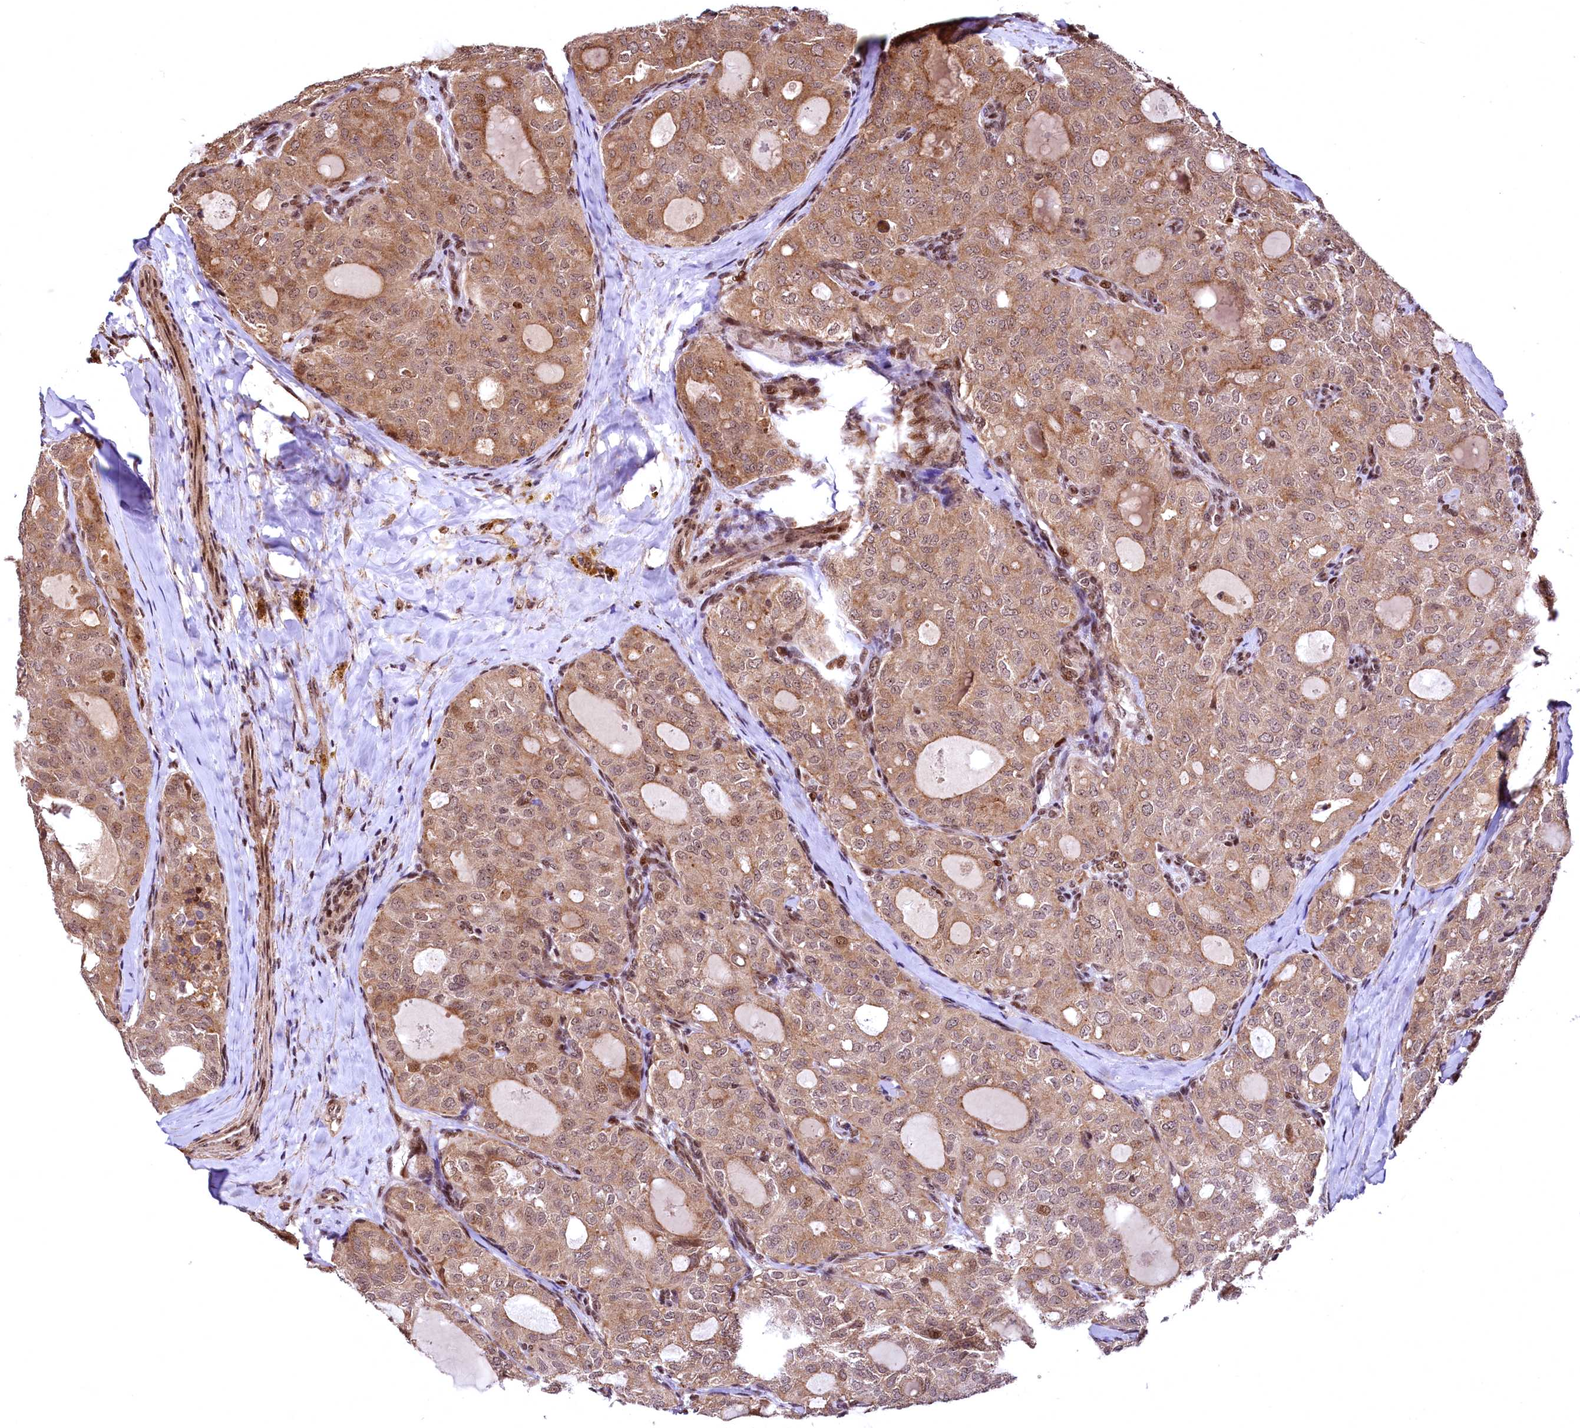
{"staining": {"intensity": "moderate", "quantity": ">75%", "location": "cytoplasmic/membranous,nuclear"}, "tissue": "thyroid cancer", "cell_type": "Tumor cells", "image_type": "cancer", "snomed": [{"axis": "morphology", "description": "Follicular adenoma carcinoma, NOS"}, {"axis": "topography", "description": "Thyroid gland"}], "caption": "Immunohistochemistry staining of thyroid follicular adenoma carcinoma, which shows medium levels of moderate cytoplasmic/membranous and nuclear staining in approximately >75% of tumor cells indicating moderate cytoplasmic/membranous and nuclear protein positivity. The staining was performed using DAB (brown) for protein detection and nuclei were counterstained in hematoxylin (blue).", "gene": "PDS5B", "patient": {"sex": "male", "age": 75}}